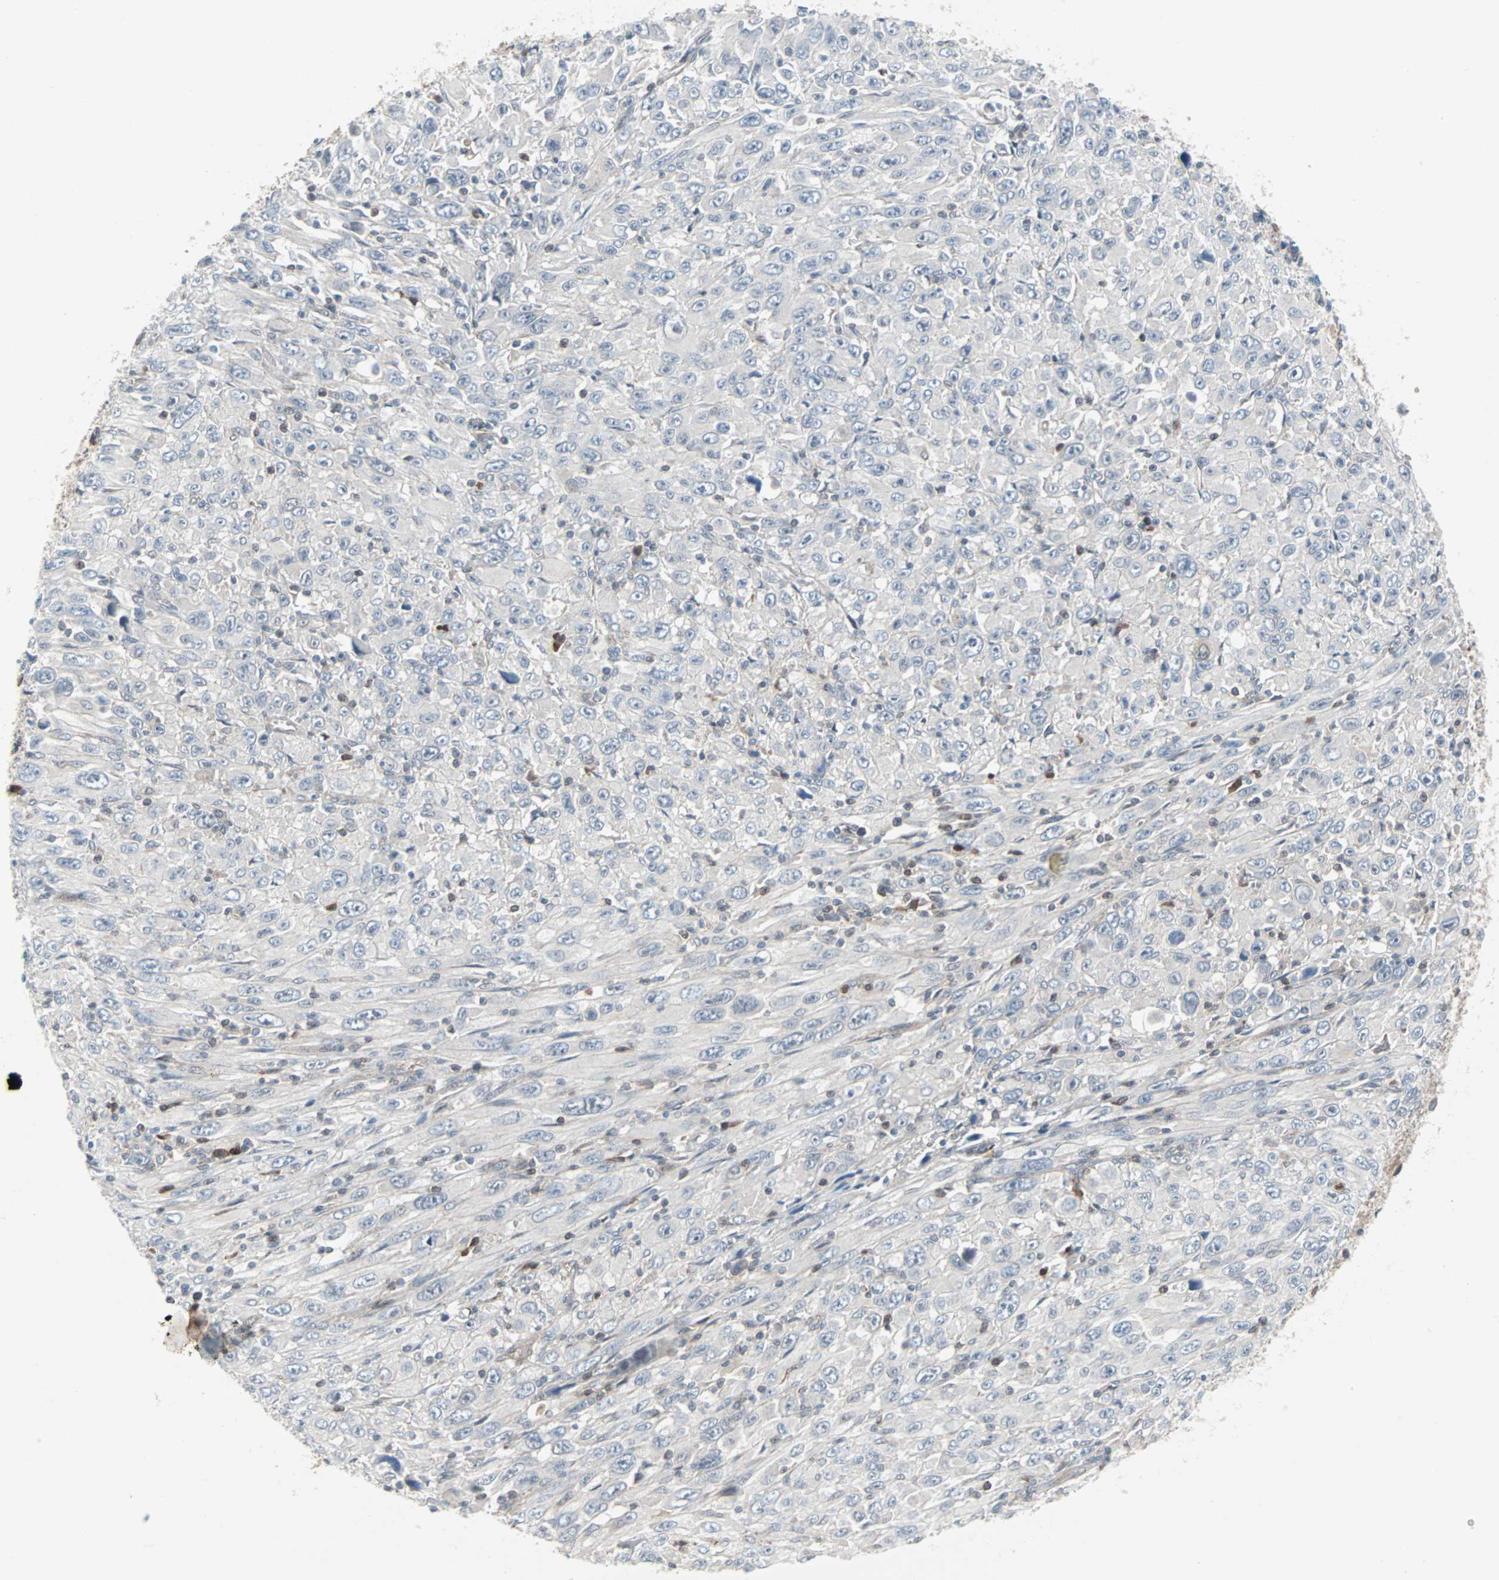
{"staining": {"intensity": "negative", "quantity": "none", "location": "none"}, "tissue": "melanoma", "cell_type": "Tumor cells", "image_type": "cancer", "snomed": [{"axis": "morphology", "description": "Malignant melanoma, Metastatic site"}, {"axis": "topography", "description": "Skin"}], "caption": "The IHC micrograph has no significant staining in tumor cells of melanoma tissue.", "gene": "CASP3", "patient": {"sex": "female", "age": 56}}